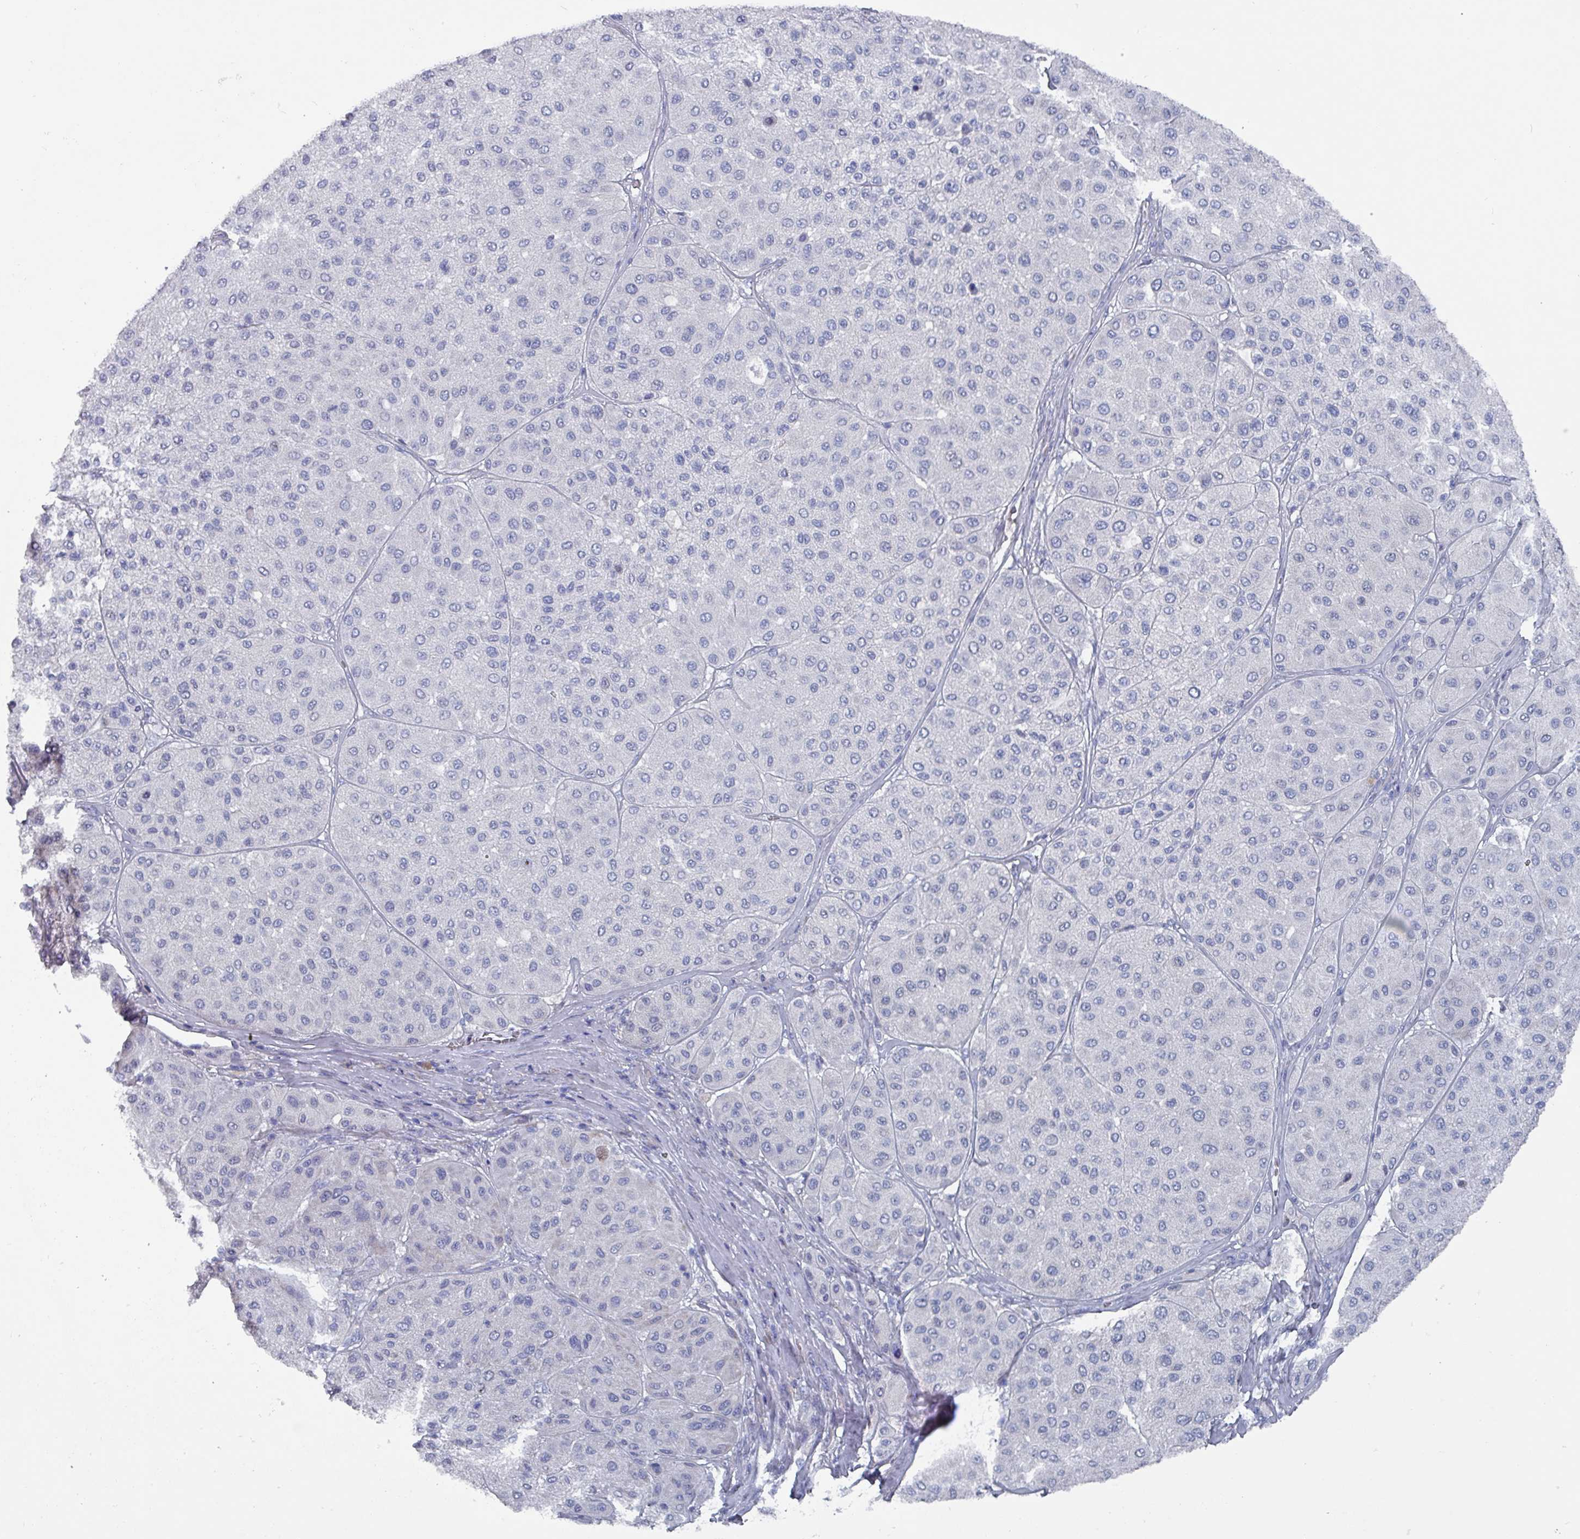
{"staining": {"intensity": "negative", "quantity": "none", "location": "none"}, "tissue": "melanoma", "cell_type": "Tumor cells", "image_type": "cancer", "snomed": [{"axis": "morphology", "description": "Malignant melanoma, Metastatic site"}, {"axis": "topography", "description": "Smooth muscle"}], "caption": "A high-resolution image shows IHC staining of melanoma, which displays no significant staining in tumor cells.", "gene": "DRD5", "patient": {"sex": "male", "age": 41}}